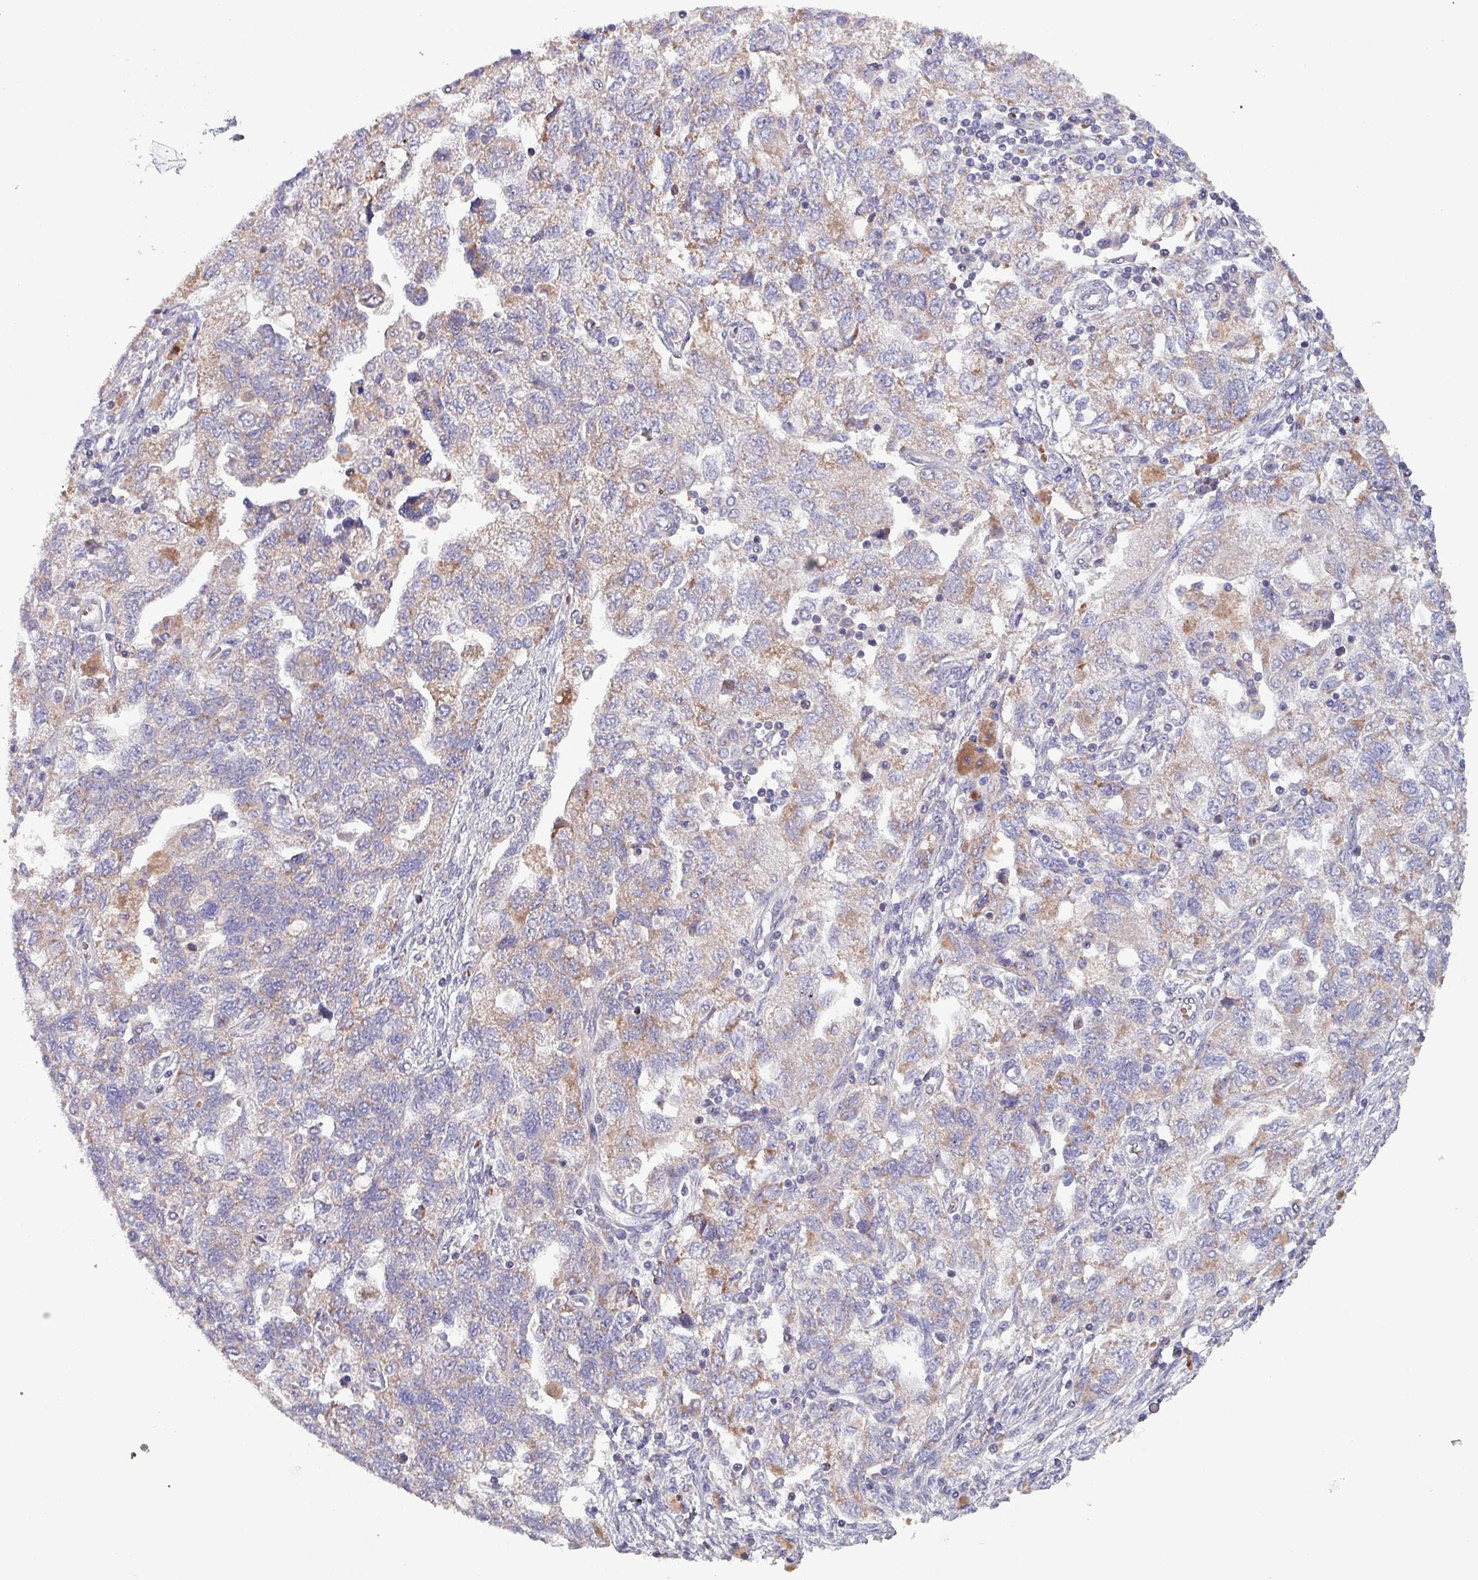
{"staining": {"intensity": "moderate", "quantity": "25%-75%", "location": "cytoplasmic/membranous"}, "tissue": "ovarian cancer", "cell_type": "Tumor cells", "image_type": "cancer", "snomed": [{"axis": "morphology", "description": "Carcinoma, NOS"}, {"axis": "morphology", "description": "Cystadenocarcinoma, serous, NOS"}, {"axis": "topography", "description": "Ovary"}], "caption": "Ovarian cancer (carcinoma) stained with a protein marker demonstrates moderate staining in tumor cells.", "gene": "ZNF322", "patient": {"sex": "female", "age": 69}}